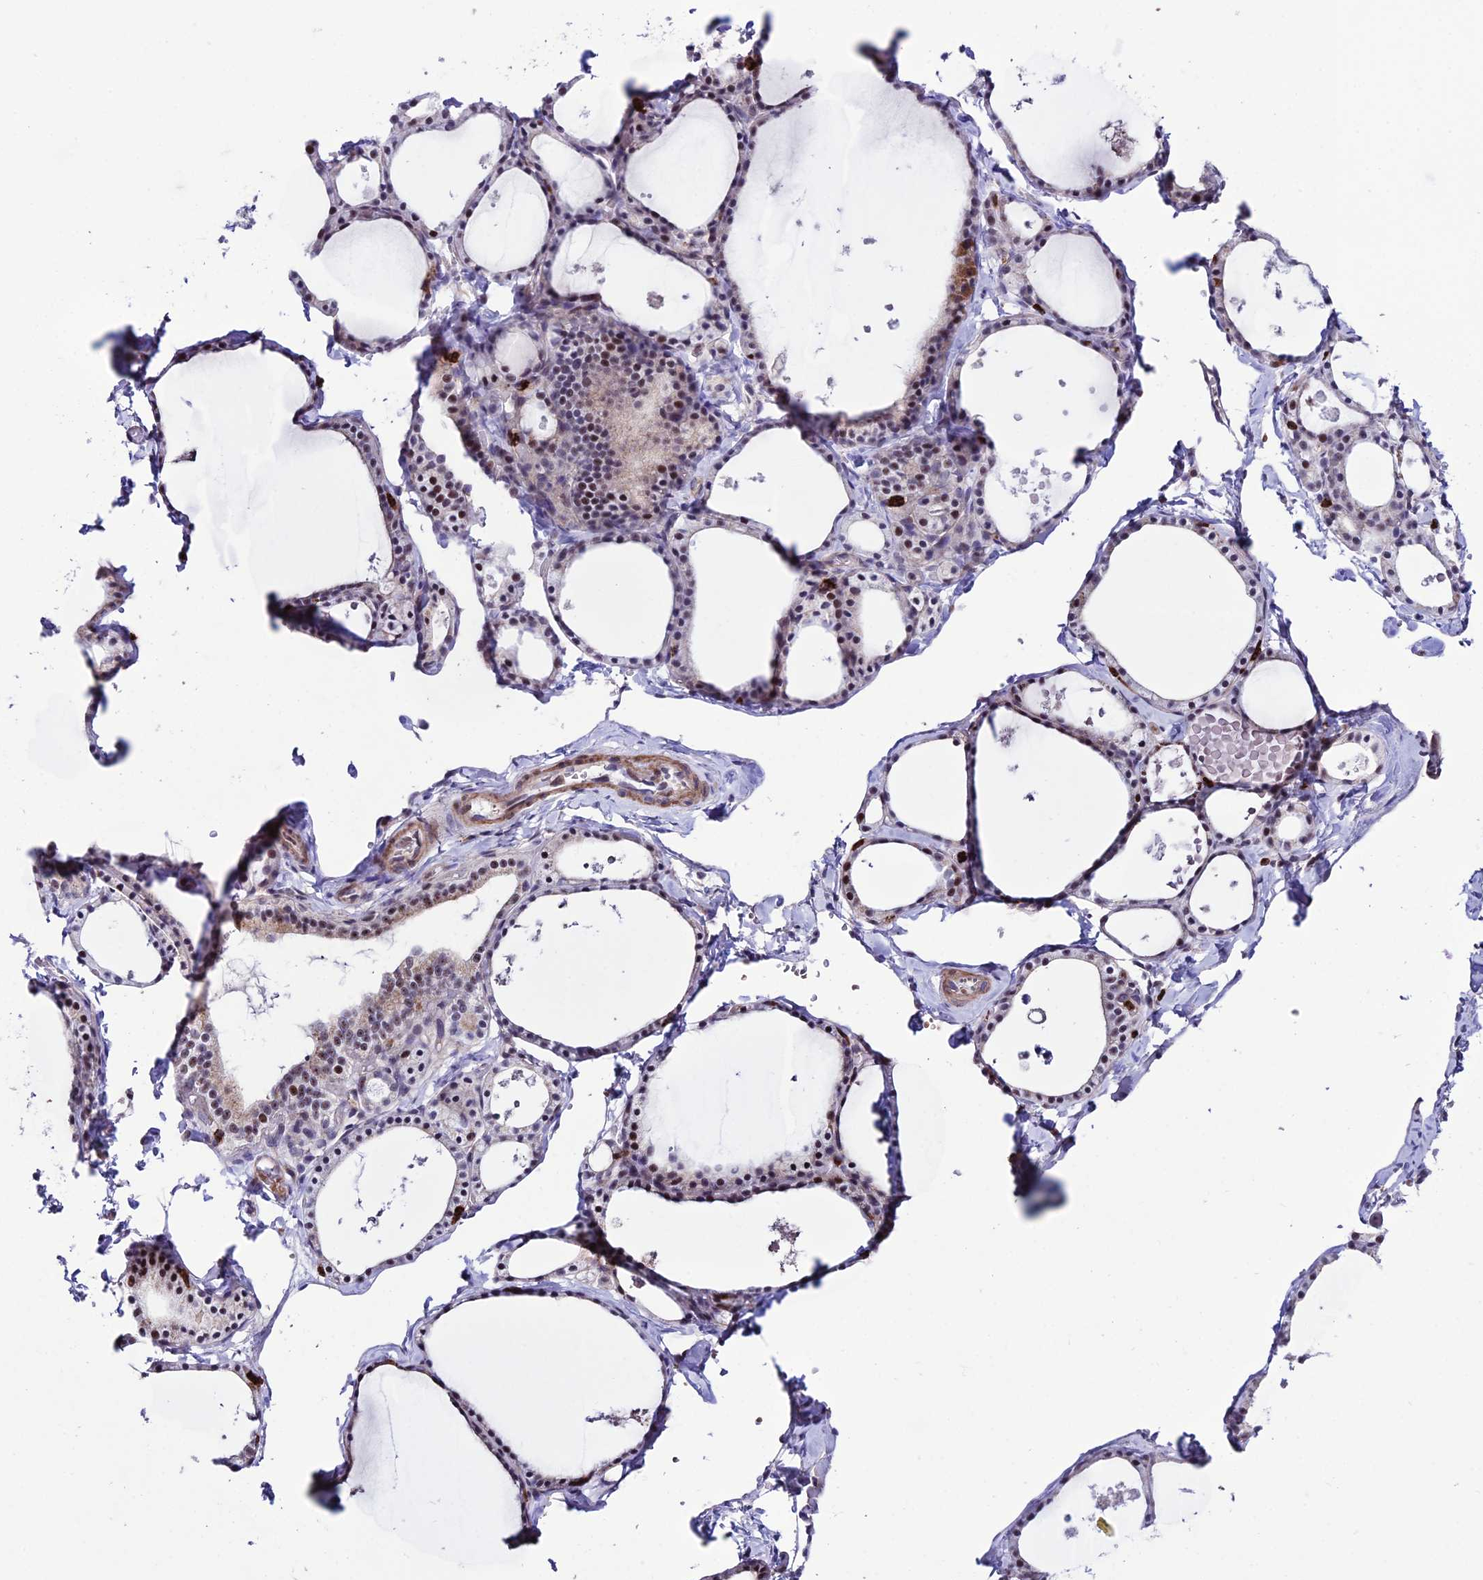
{"staining": {"intensity": "weak", "quantity": "<25%", "location": "nuclear"}, "tissue": "thyroid gland", "cell_type": "Glandular cells", "image_type": "normal", "snomed": [{"axis": "morphology", "description": "Normal tissue, NOS"}, {"axis": "topography", "description": "Thyroid gland"}], "caption": "This is a photomicrograph of immunohistochemistry staining of benign thyroid gland, which shows no staining in glandular cells.", "gene": "COL6A6", "patient": {"sex": "male", "age": 56}}